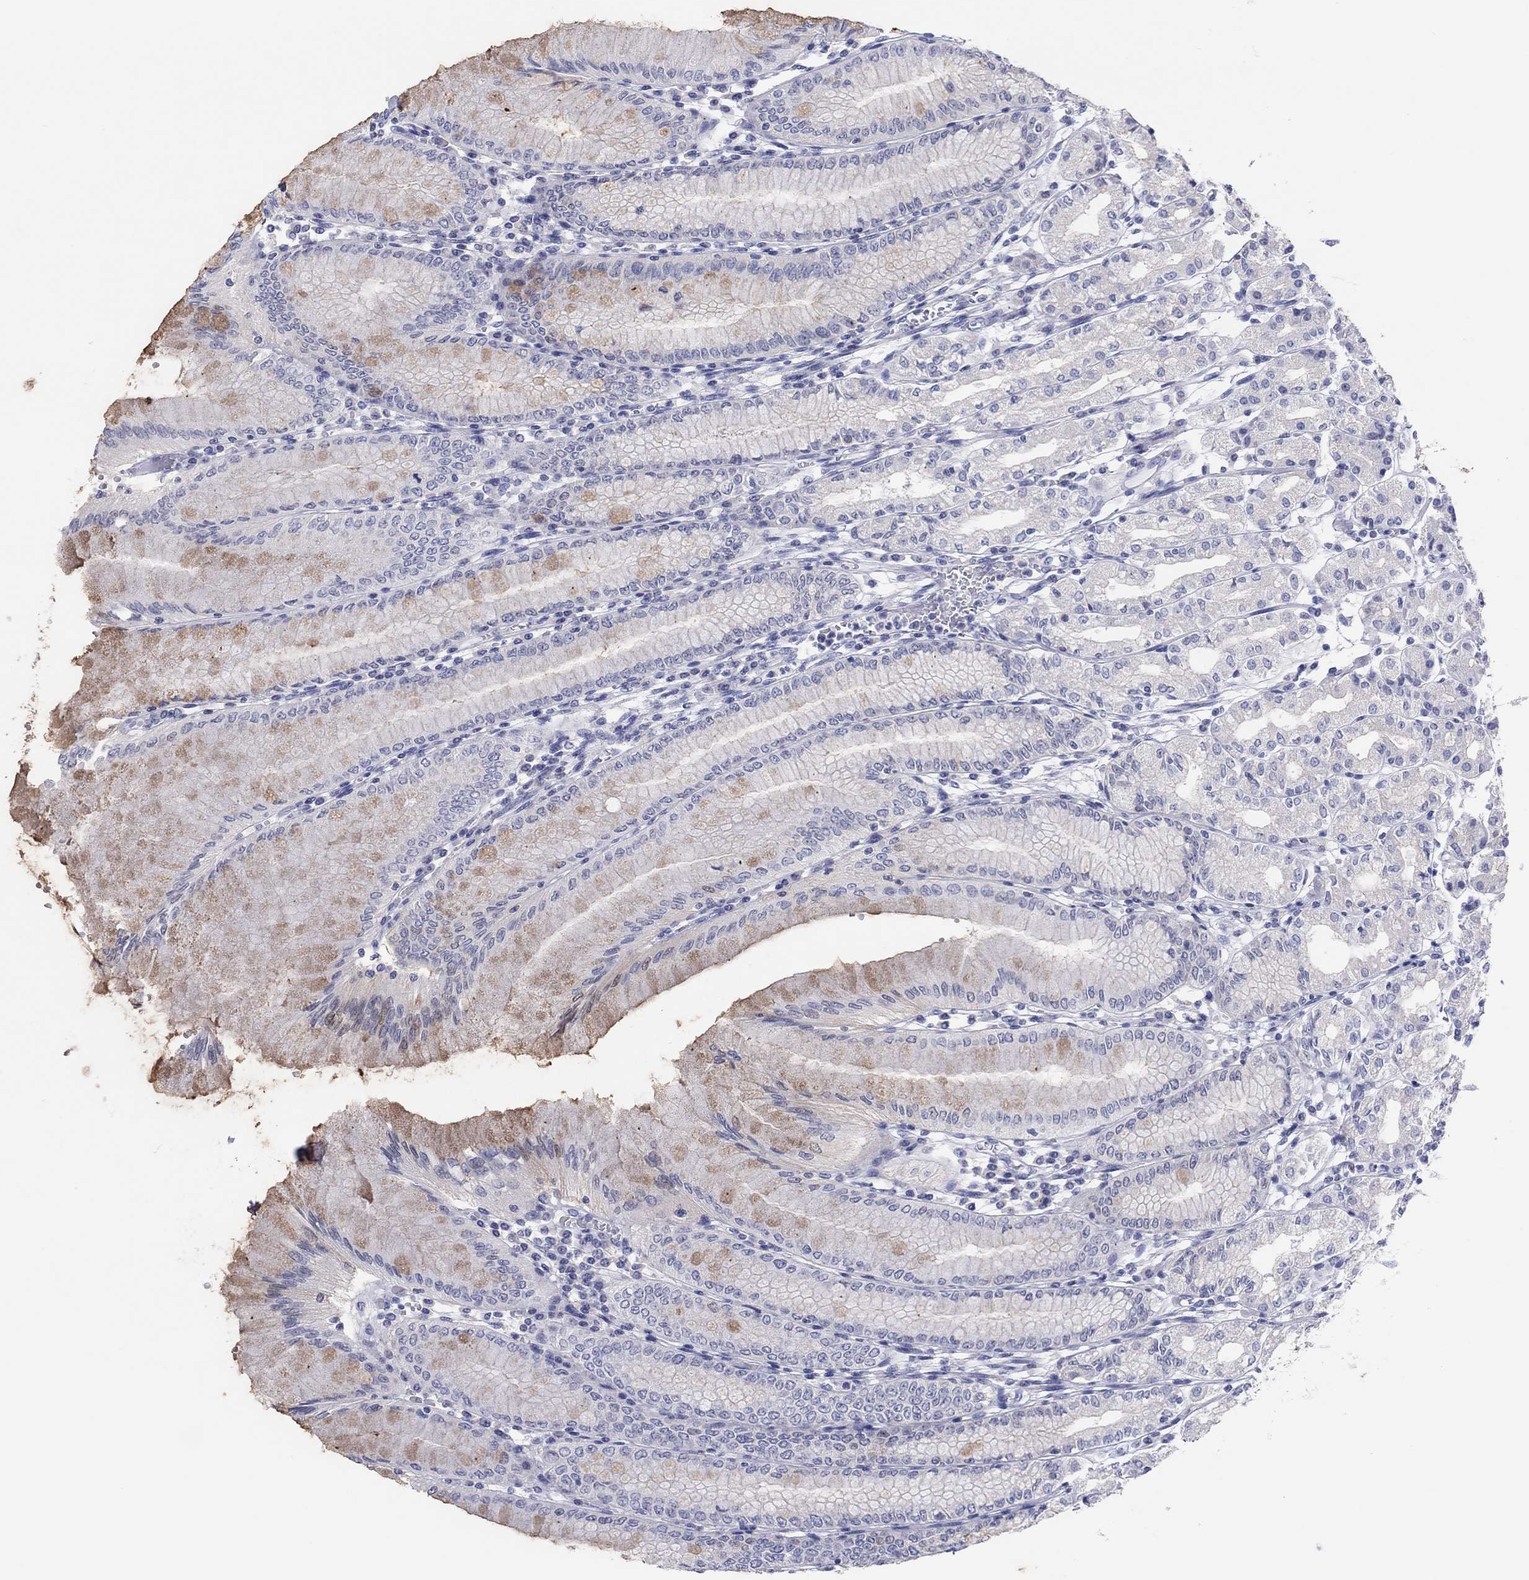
{"staining": {"intensity": "weak", "quantity": "25%-75%", "location": "cytoplasmic/membranous"}, "tissue": "stomach", "cell_type": "Glandular cells", "image_type": "normal", "snomed": [{"axis": "morphology", "description": "Normal tissue, NOS"}, {"axis": "topography", "description": "Skeletal muscle"}, {"axis": "topography", "description": "Stomach"}], "caption": "This image reveals immunohistochemistry staining of normal stomach, with low weak cytoplasmic/membranous expression in approximately 25%-75% of glandular cells.", "gene": "CPNE6", "patient": {"sex": "female", "age": 57}}